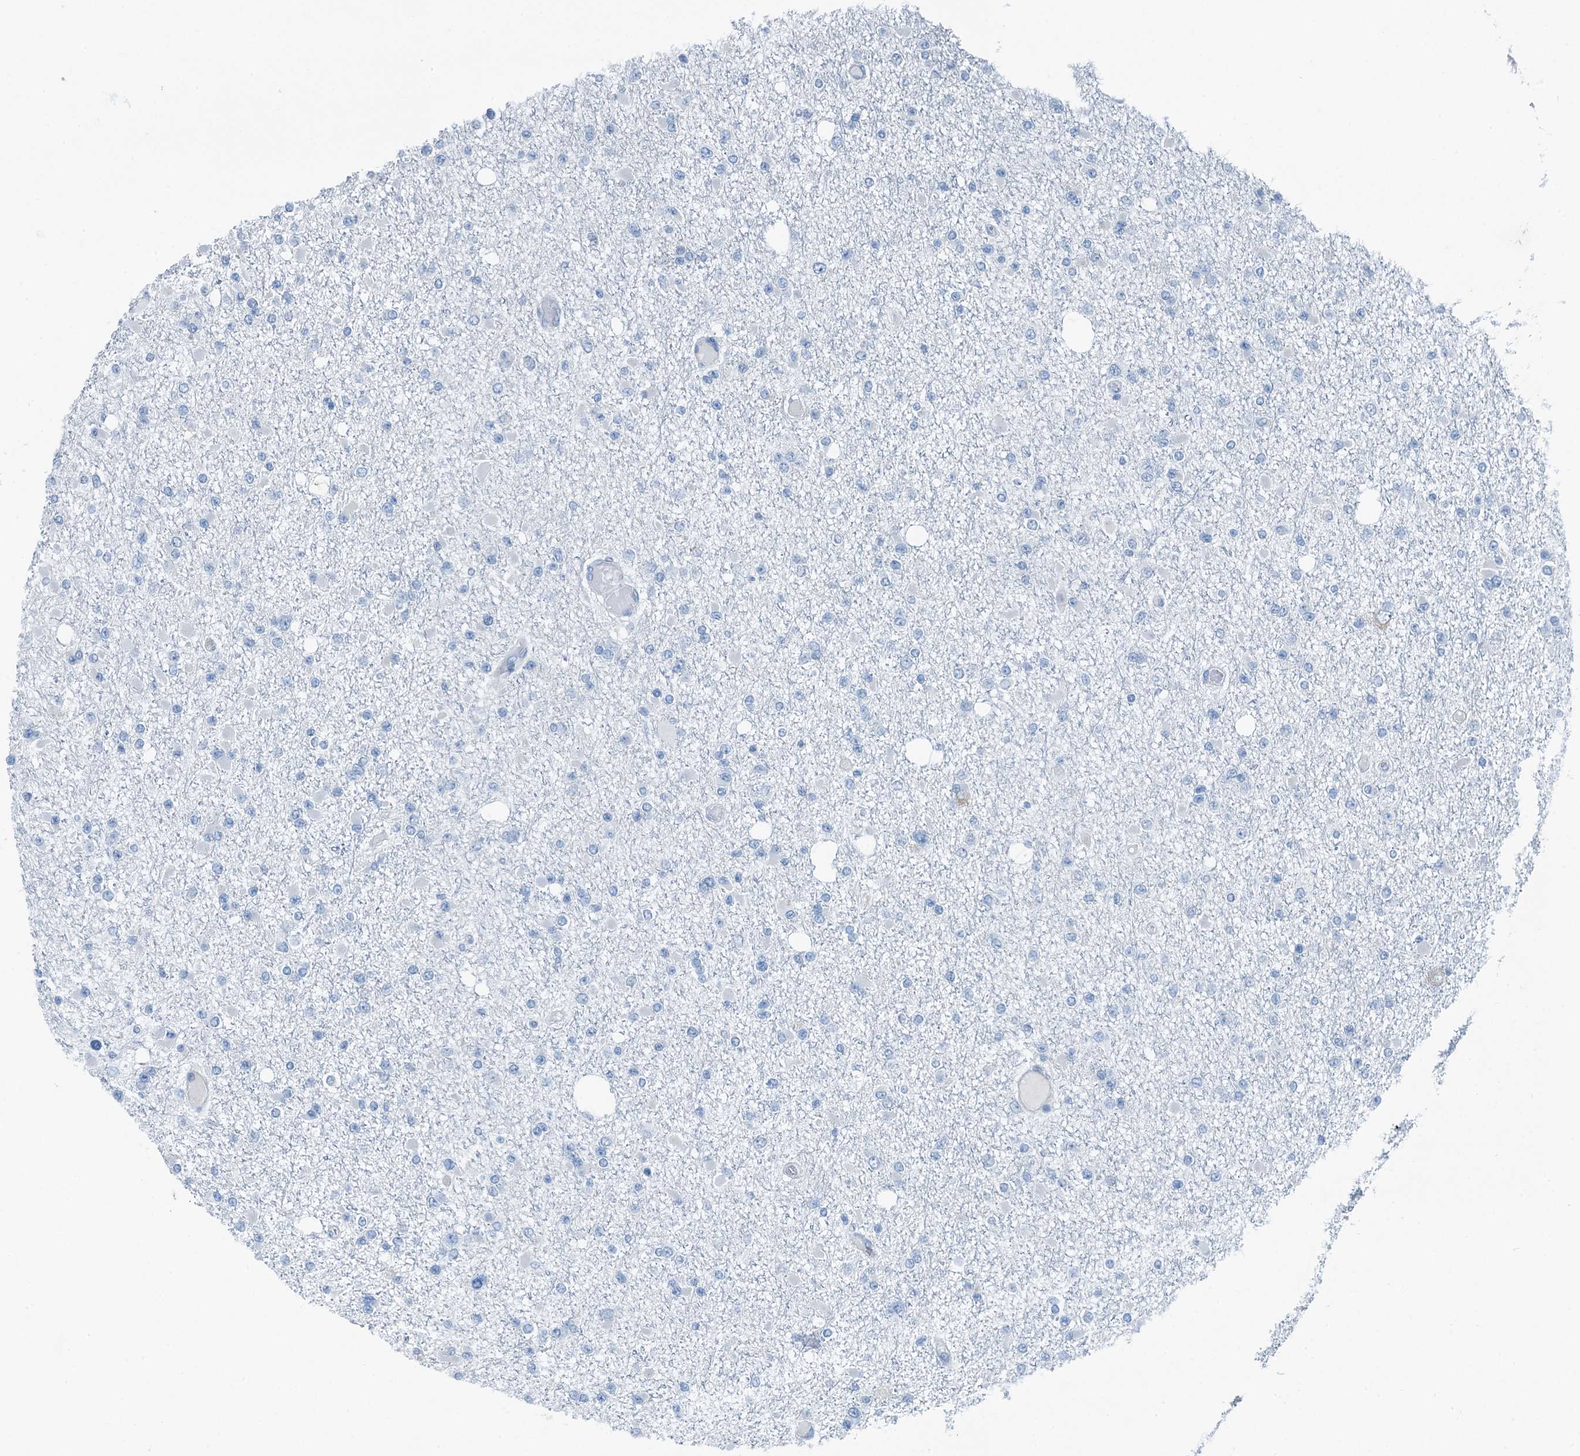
{"staining": {"intensity": "negative", "quantity": "none", "location": "none"}, "tissue": "glioma", "cell_type": "Tumor cells", "image_type": "cancer", "snomed": [{"axis": "morphology", "description": "Glioma, malignant, Low grade"}, {"axis": "topography", "description": "Brain"}], "caption": "Tumor cells show no significant protein positivity in malignant glioma (low-grade).", "gene": "GFOD2", "patient": {"sex": "female", "age": 22}}